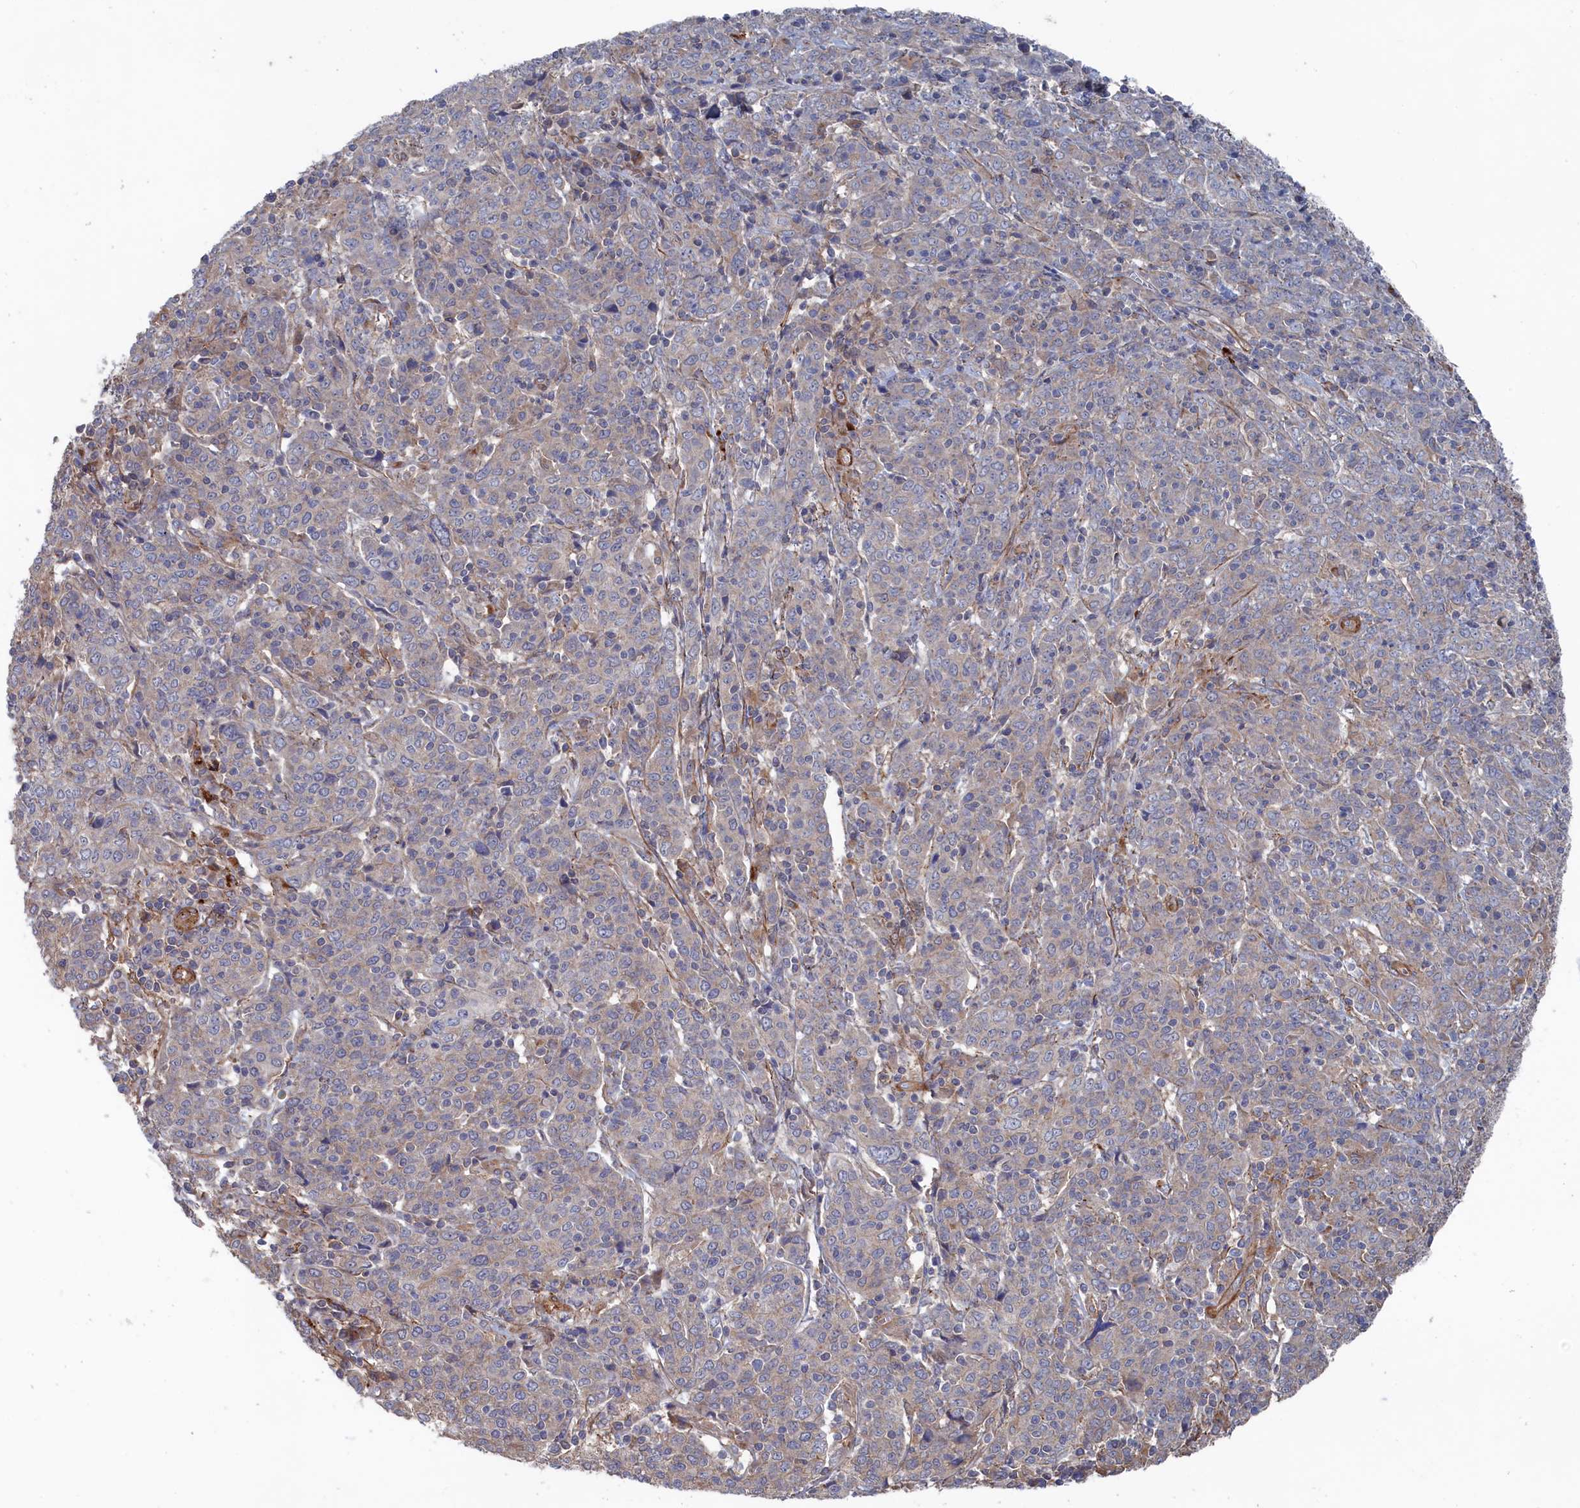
{"staining": {"intensity": "negative", "quantity": "none", "location": "none"}, "tissue": "cervical cancer", "cell_type": "Tumor cells", "image_type": "cancer", "snomed": [{"axis": "morphology", "description": "Squamous cell carcinoma, NOS"}, {"axis": "topography", "description": "Cervix"}], "caption": "Tumor cells show no significant protein positivity in squamous cell carcinoma (cervical).", "gene": "FILIP1L", "patient": {"sex": "female", "age": 67}}